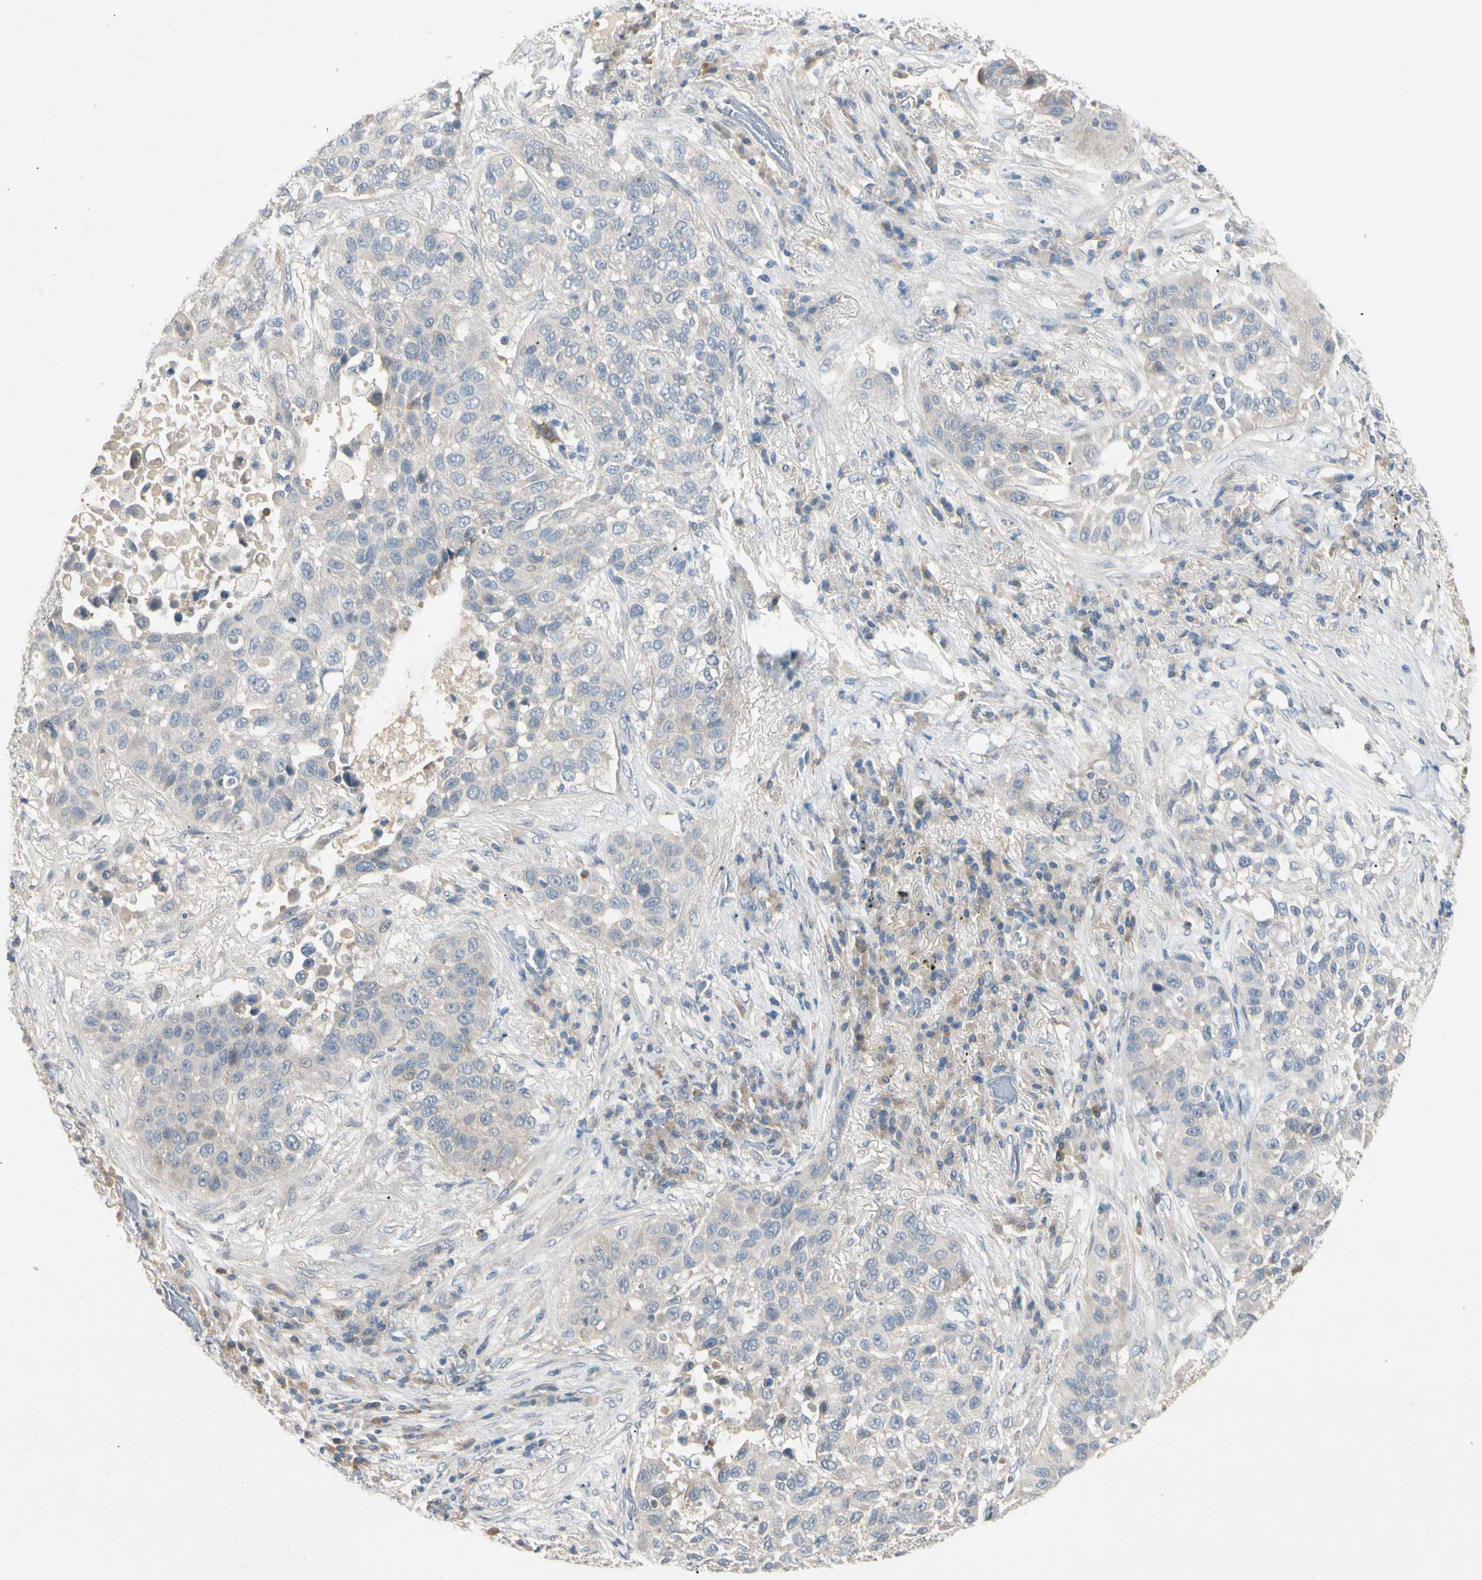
{"staining": {"intensity": "negative", "quantity": "none", "location": "none"}, "tissue": "lung cancer", "cell_type": "Tumor cells", "image_type": "cancer", "snomed": [{"axis": "morphology", "description": "Squamous cell carcinoma, NOS"}, {"axis": "topography", "description": "Lung"}], "caption": "This is a histopathology image of immunohistochemistry staining of lung cancer, which shows no staining in tumor cells.", "gene": "PRSS21", "patient": {"sex": "male", "age": 57}}